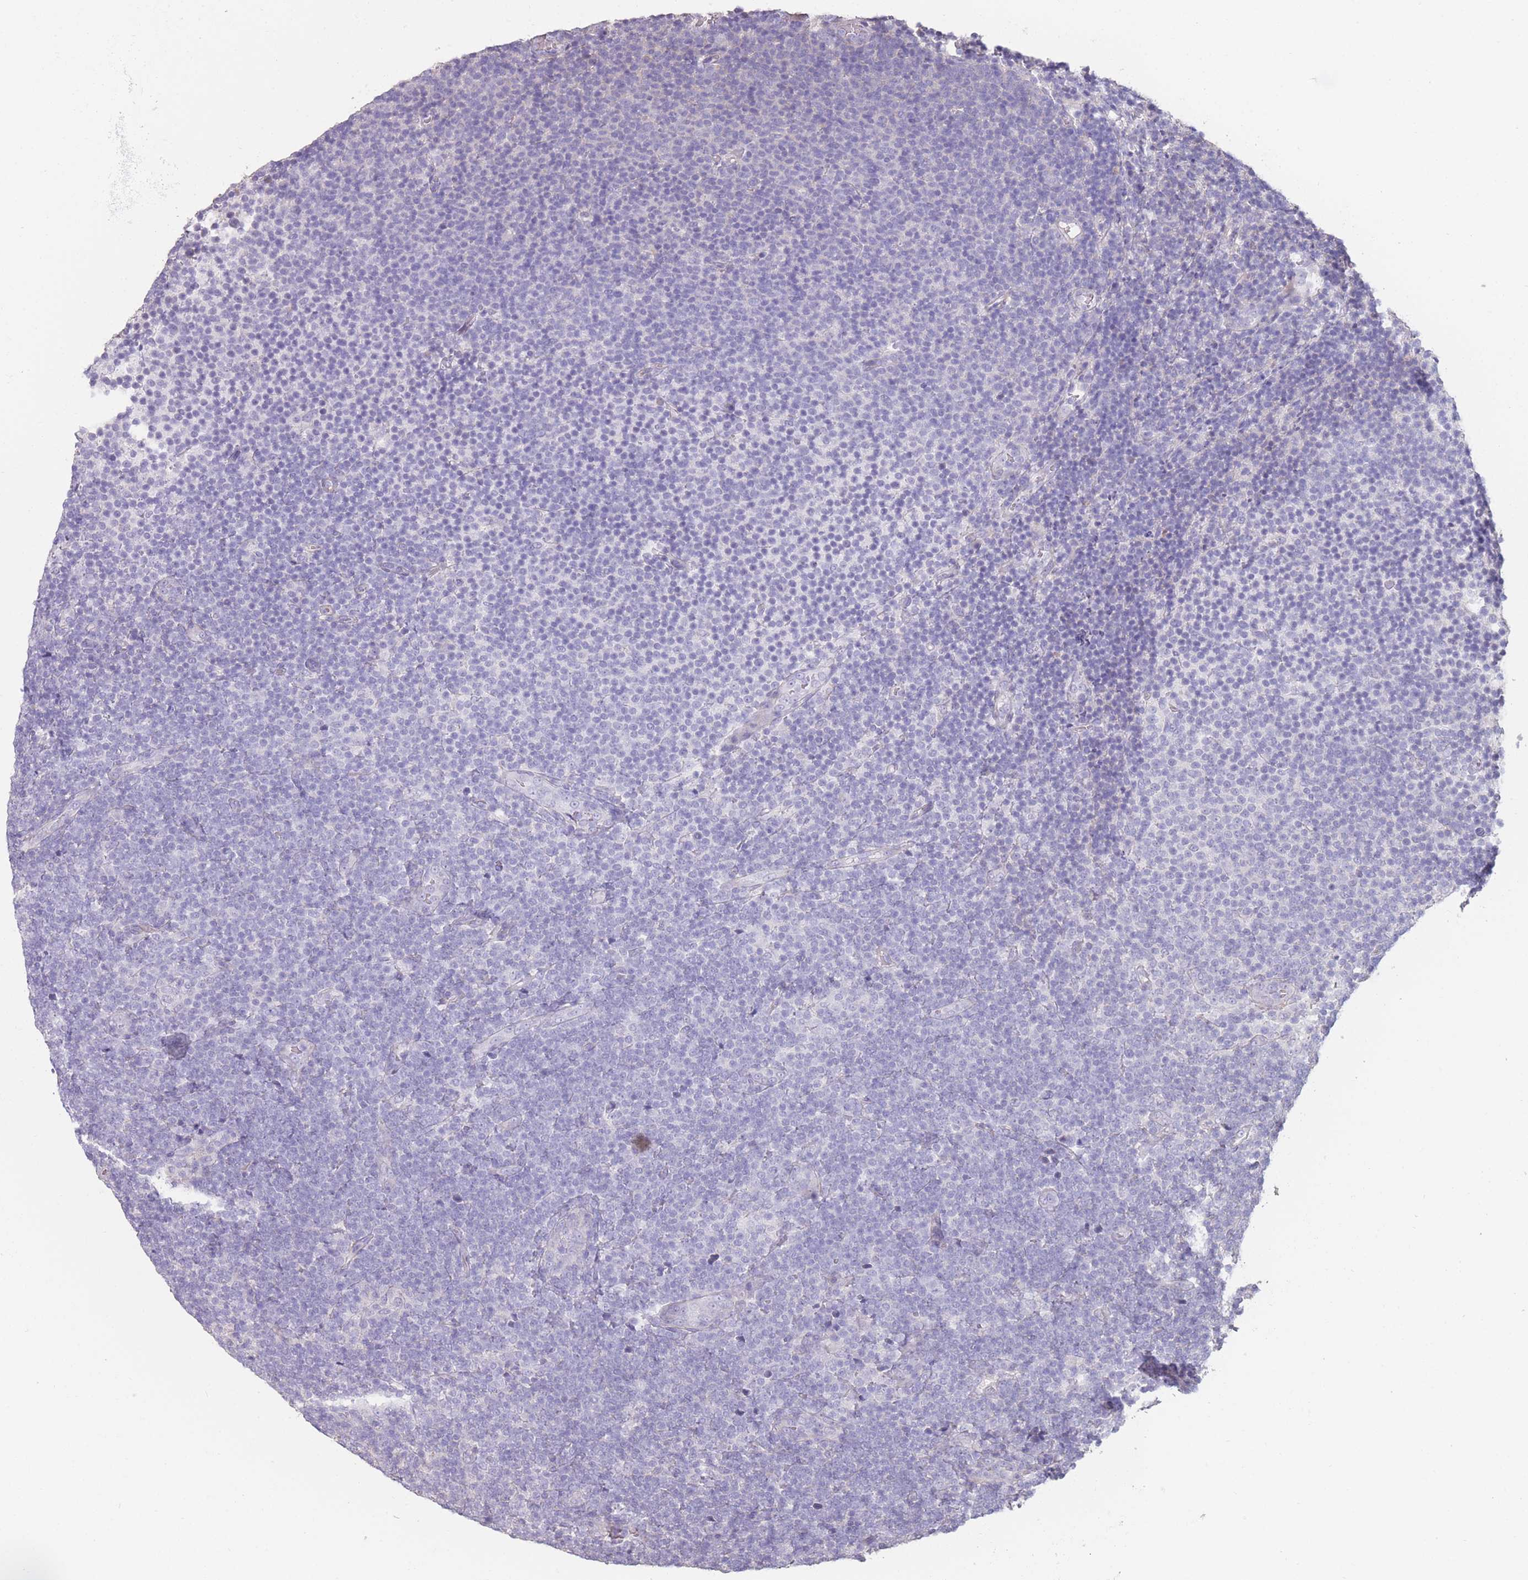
{"staining": {"intensity": "negative", "quantity": "none", "location": "none"}, "tissue": "lymphoma", "cell_type": "Tumor cells", "image_type": "cancer", "snomed": [{"axis": "morphology", "description": "Malignant lymphoma, non-Hodgkin's type, Low grade"}, {"axis": "topography", "description": "Lymph node"}], "caption": "This image is of lymphoma stained with immunohistochemistry to label a protein in brown with the nuclei are counter-stained blue. There is no expression in tumor cells.", "gene": "RSPH10B", "patient": {"sex": "male", "age": 66}}